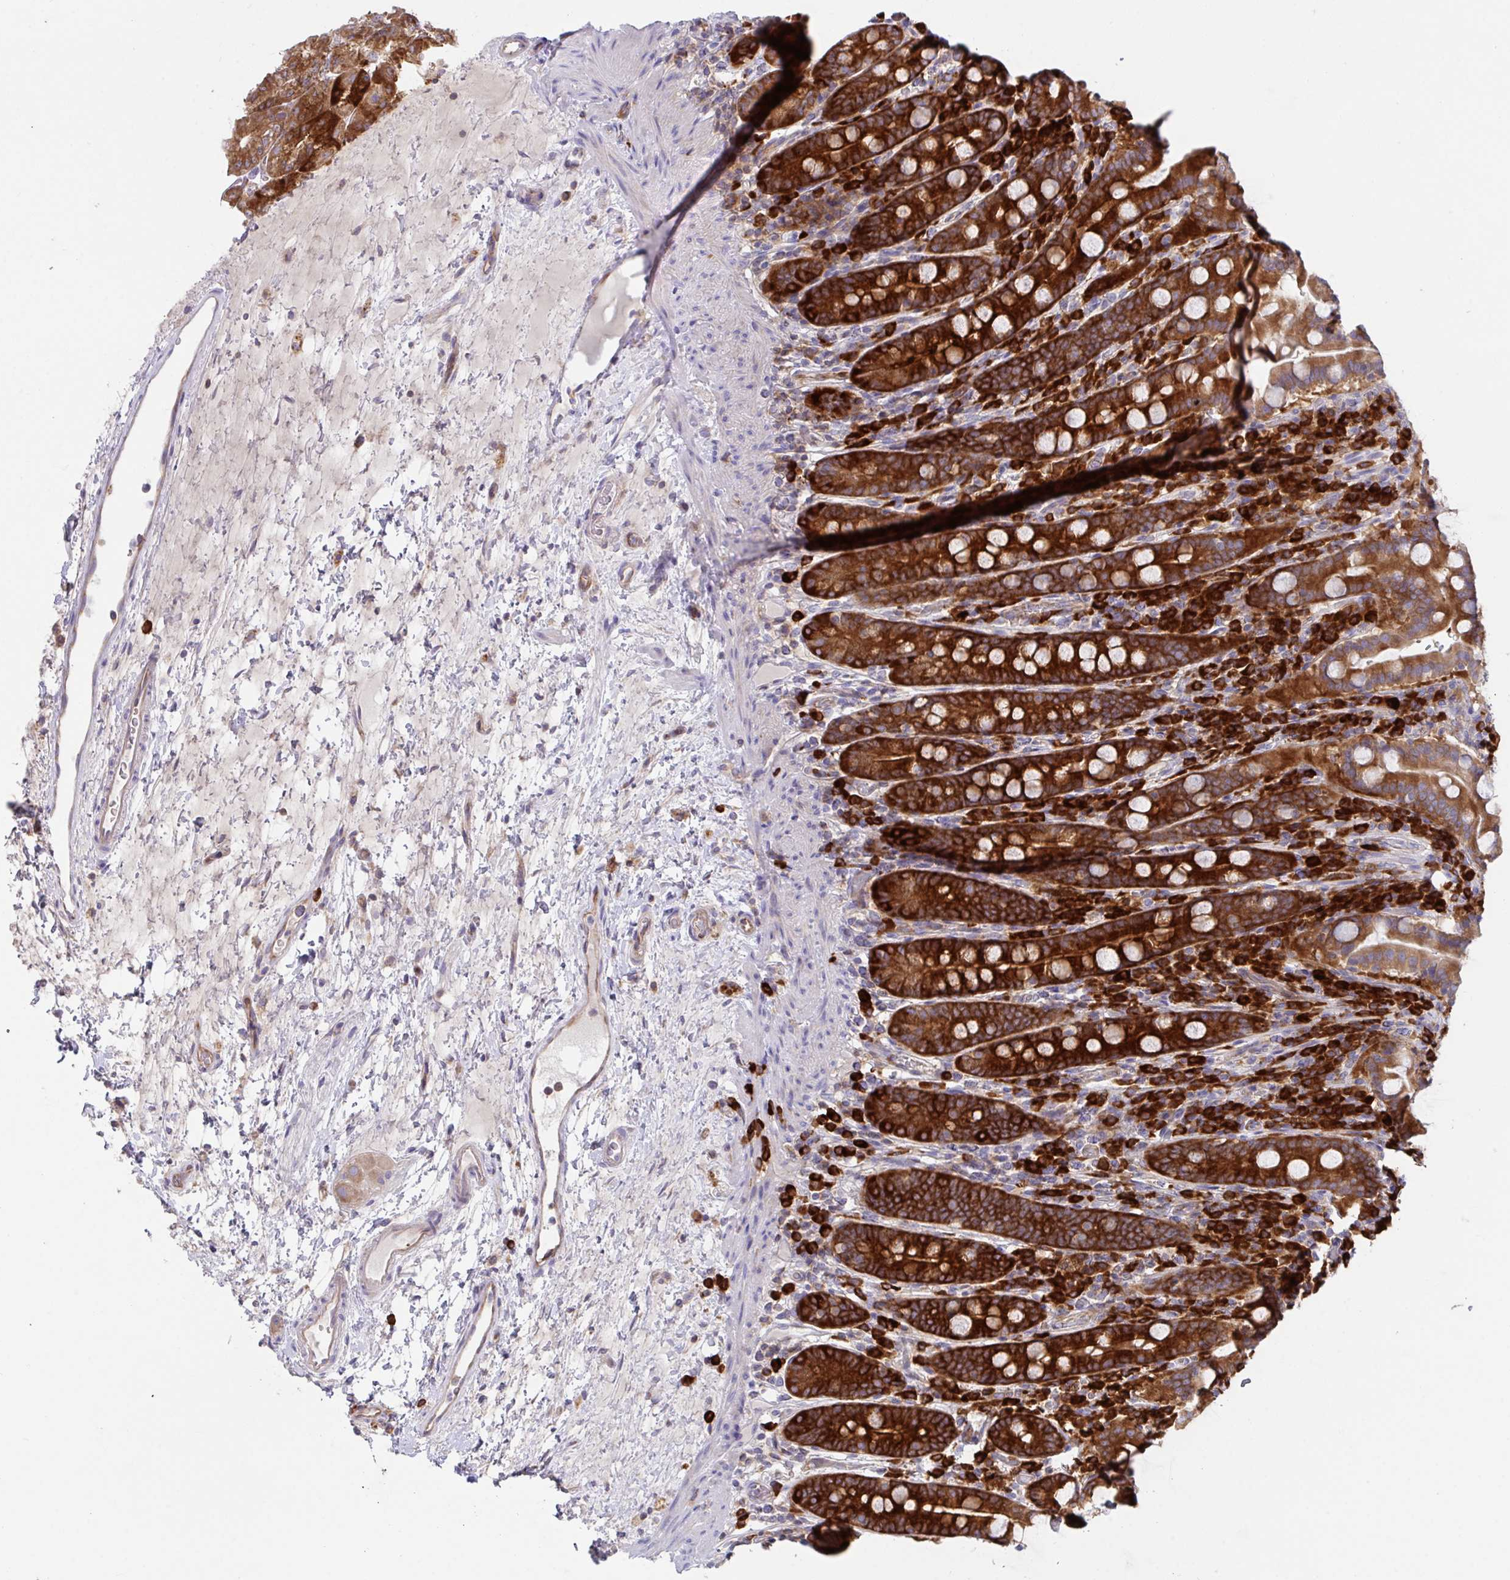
{"staining": {"intensity": "strong", "quantity": ">75%", "location": "cytoplasmic/membranous"}, "tissue": "small intestine", "cell_type": "Glandular cells", "image_type": "normal", "snomed": [{"axis": "morphology", "description": "Normal tissue, NOS"}, {"axis": "topography", "description": "Small intestine"}], "caption": "The immunohistochemical stain highlights strong cytoplasmic/membranous staining in glandular cells of unremarkable small intestine. The staining was performed using DAB to visualize the protein expression in brown, while the nuclei were stained in blue with hematoxylin (Magnification: 20x).", "gene": "YARS2", "patient": {"sex": "male", "age": 26}}